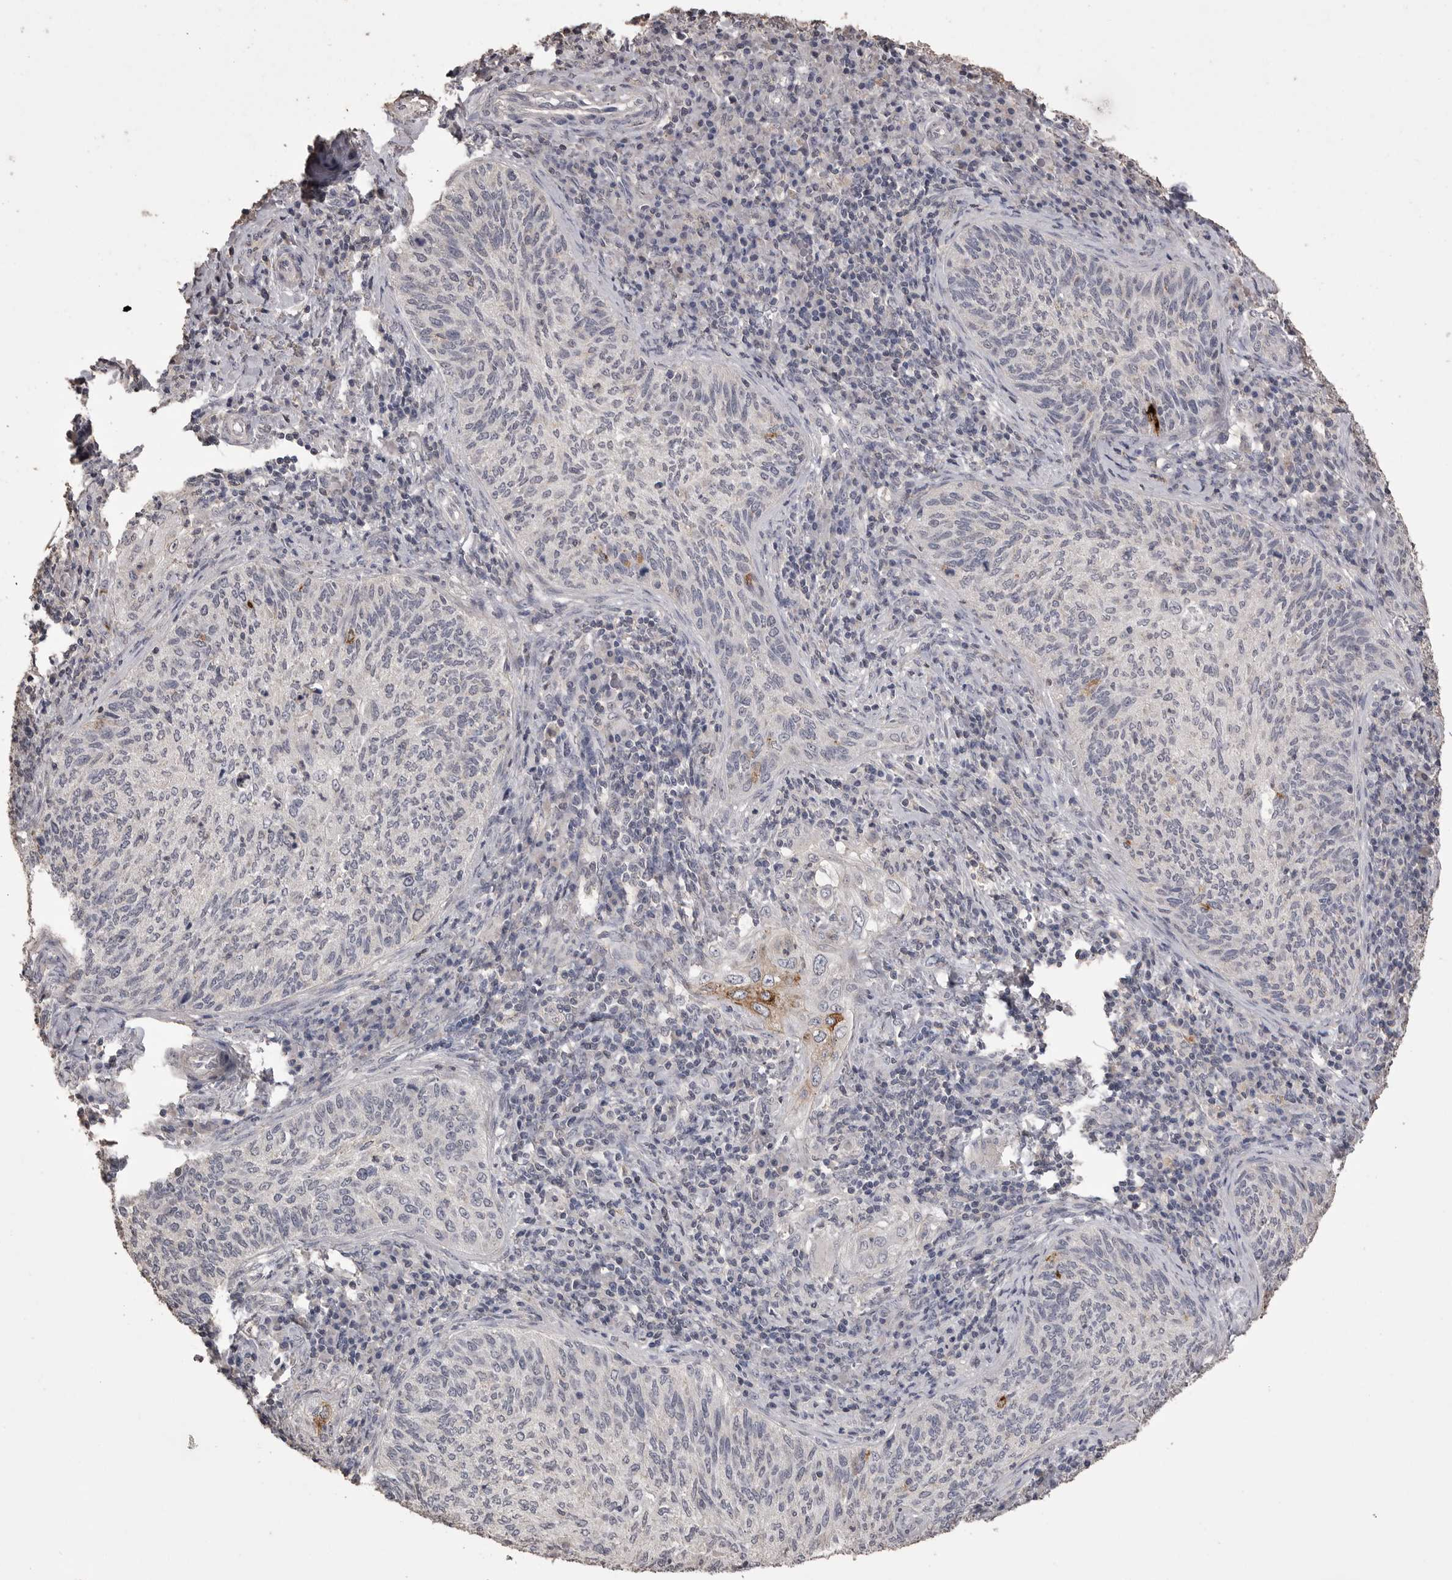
{"staining": {"intensity": "negative", "quantity": "none", "location": "none"}, "tissue": "cervical cancer", "cell_type": "Tumor cells", "image_type": "cancer", "snomed": [{"axis": "morphology", "description": "Squamous cell carcinoma, NOS"}, {"axis": "topography", "description": "Cervix"}], "caption": "This is a image of immunohistochemistry staining of cervical cancer, which shows no positivity in tumor cells. (DAB (3,3'-diaminobenzidine) IHC, high magnification).", "gene": "MMP7", "patient": {"sex": "female", "age": 30}}